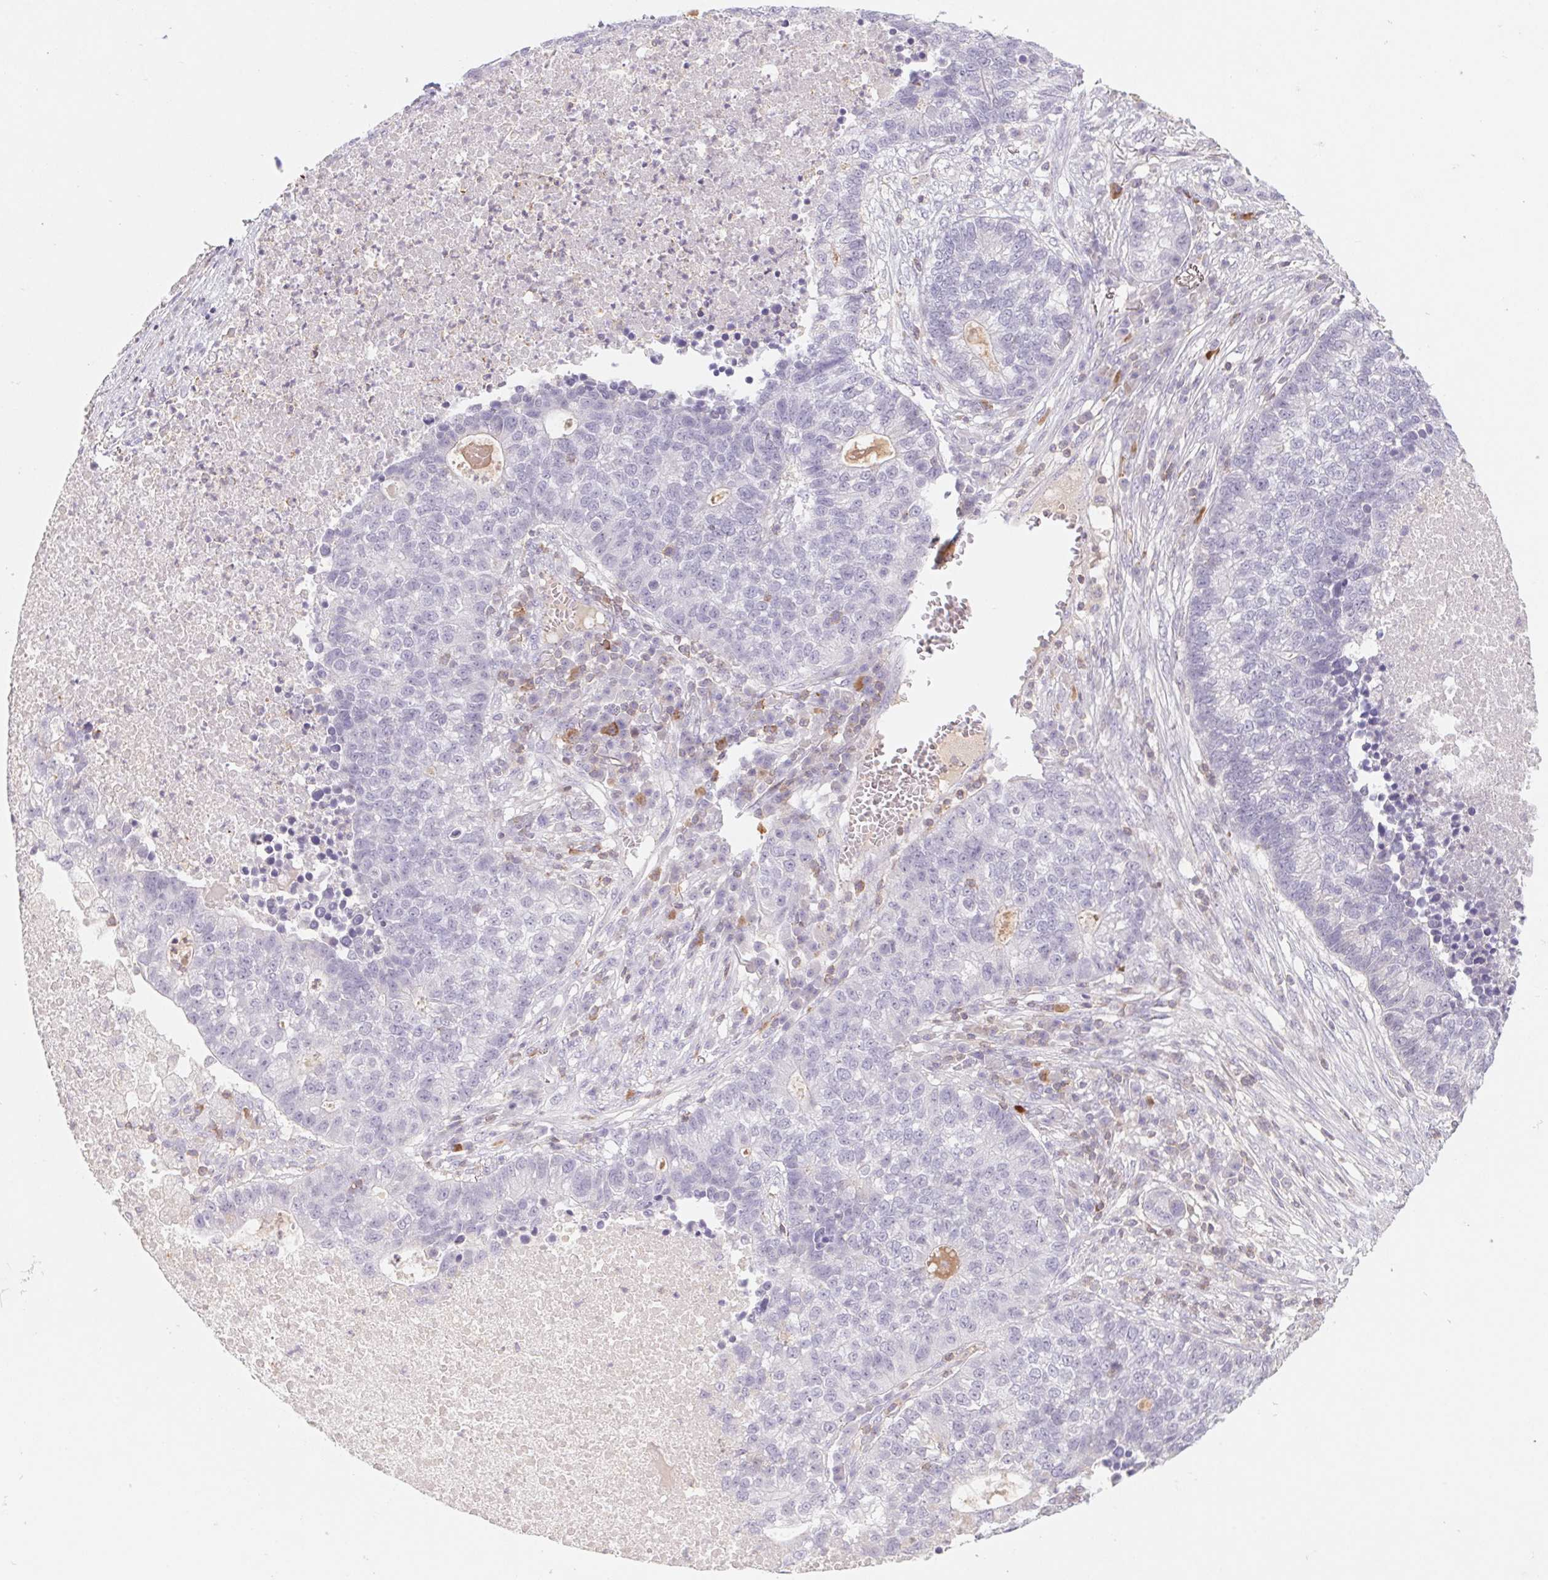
{"staining": {"intensity": "negative", "quantity": "none", "location": "none"}, "tissue": "lung cancer", "cell_type": "Tumor cells", "image_type": "cancer", "snomed": [{"axis": "morphology", "description": "Adenocarcinoma, NOS"}, {"axis": "topography", "description": "Lung"}], "caption": "This micrograph is of lung adenocarcinoma stained with immunohistochemistry to label a protein in brown with the nuclei are counter-stained blue. There is no positivity in tumor cells.", "gene": "KIF26A", "patient": {"sex": "male", "age": 57}}